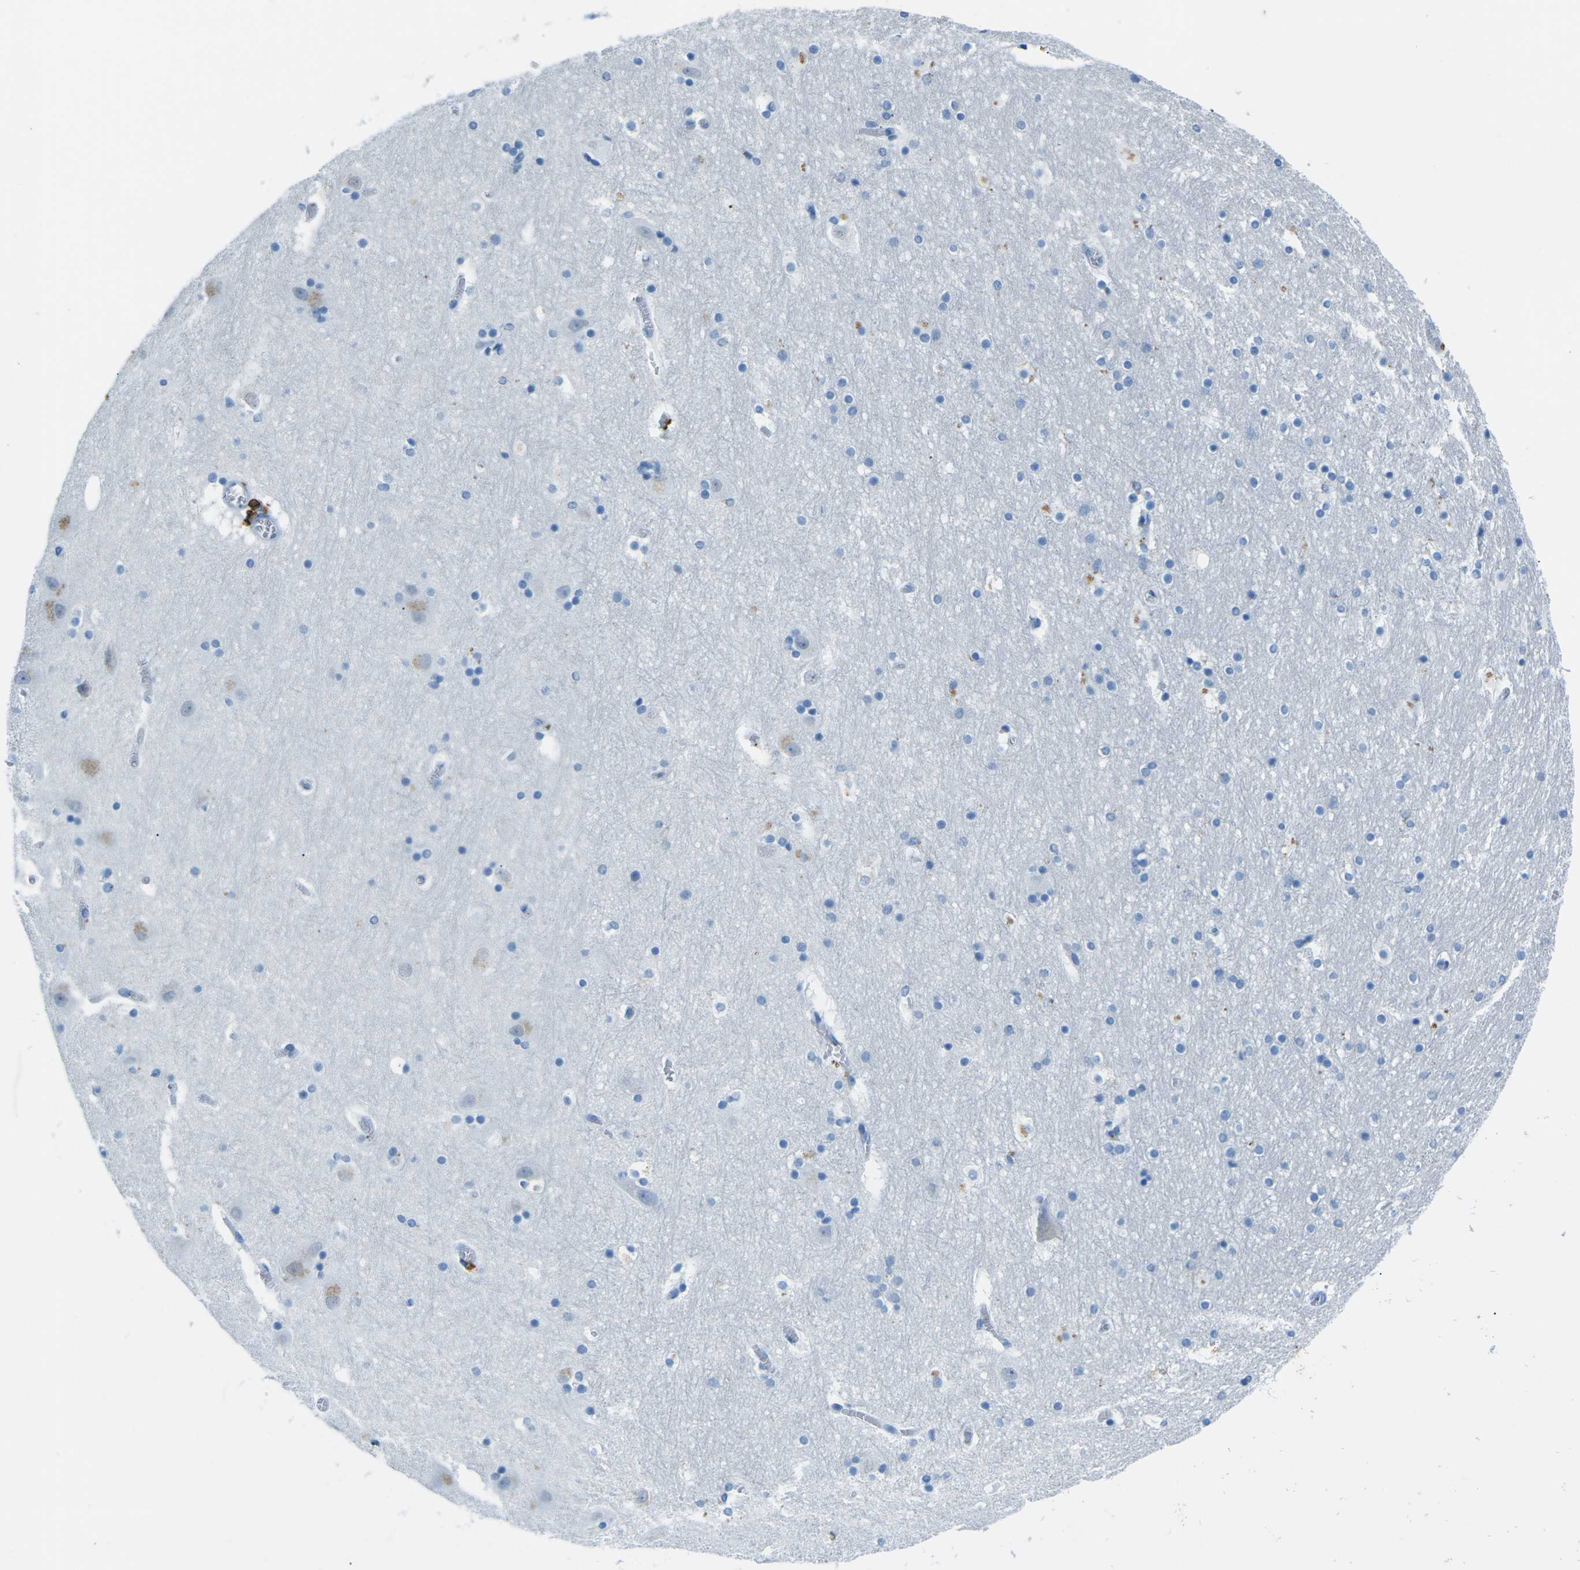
{"staining": {"intensity": "negative", "quantity": "none", "location": "none"}, "tissue": "hippocampus", "cell_type": "Glial cells", "image_type": "normal", "snomed": [{"axis": "morphology", "description": "Normal tissue, NOS"}, {"axis": "topography", "description": "Hippocampus"}], "caption": "Human hippocampus stained for a protein using IHC exhibits no positivity in glial cells.", "gene": "MYH8", "patient": {"sex": "male", "age": 45}}